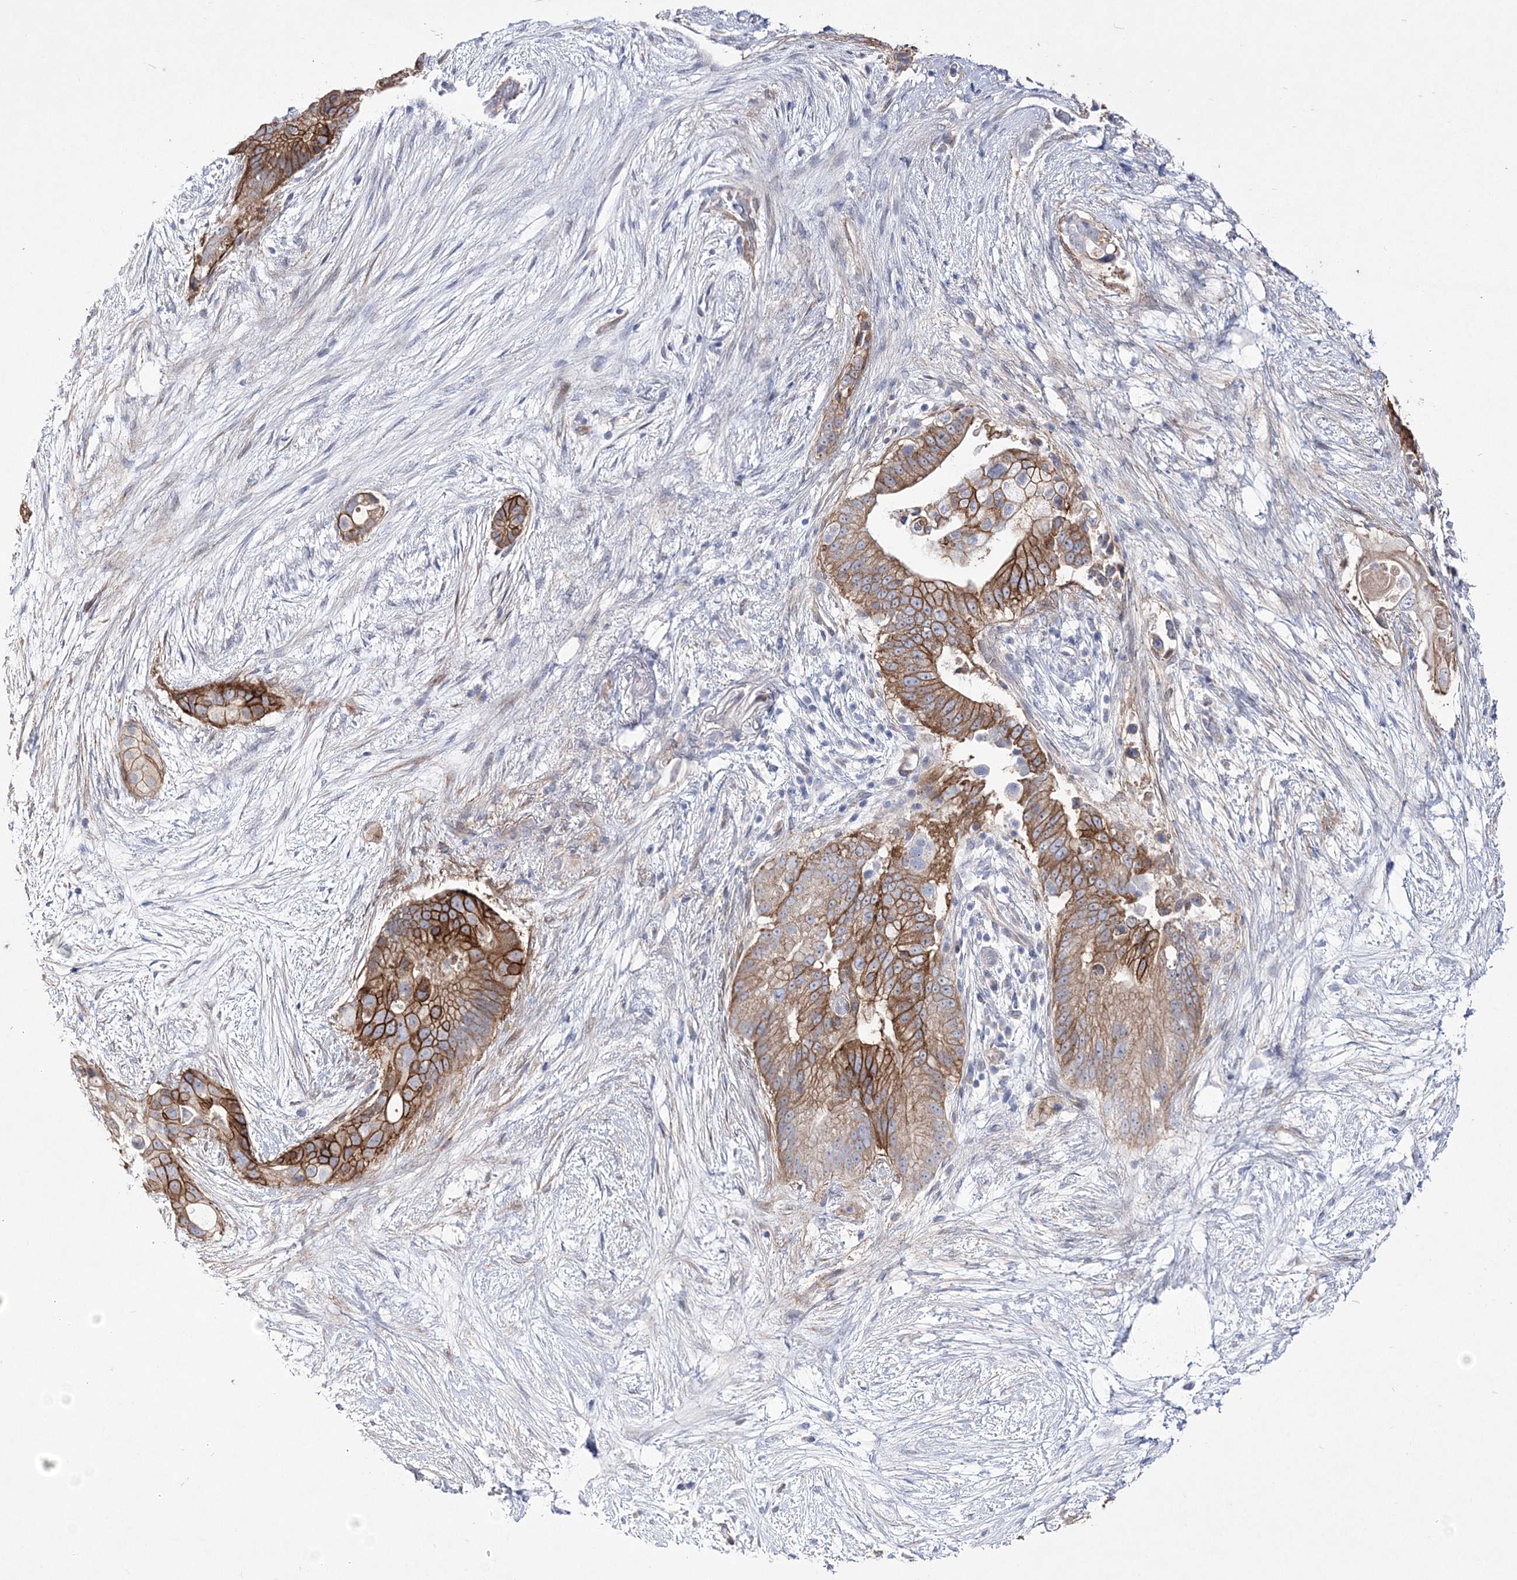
{"staining": {"intensity": "strong", "quantity": "25%-75%", "location": "cytoplasmic/membranous"}, "tissue": "pancreatic cancer", "cell_type": "Tumor cells", "image_type": "cancer", "snomed": [{"axis": "morphology", "description": "Adenocarcinoma, NOS"}, {"axis": "topography", "description": "Pancreas"}], "caption": "High-magnification brightfield microscopy of pancreatic adenocarcinoma stained with DAB (brown) and counterstained with hematoxylin (blue). tumor cells exhibit strong cytoplasmic/membranous positivity is appreciated in approximately25%-75% of cells. (DAB IHC with brightfield microscopy, high magnification).", "gene": "ANO1", "patient": {"sex": "male", "age": 53}}